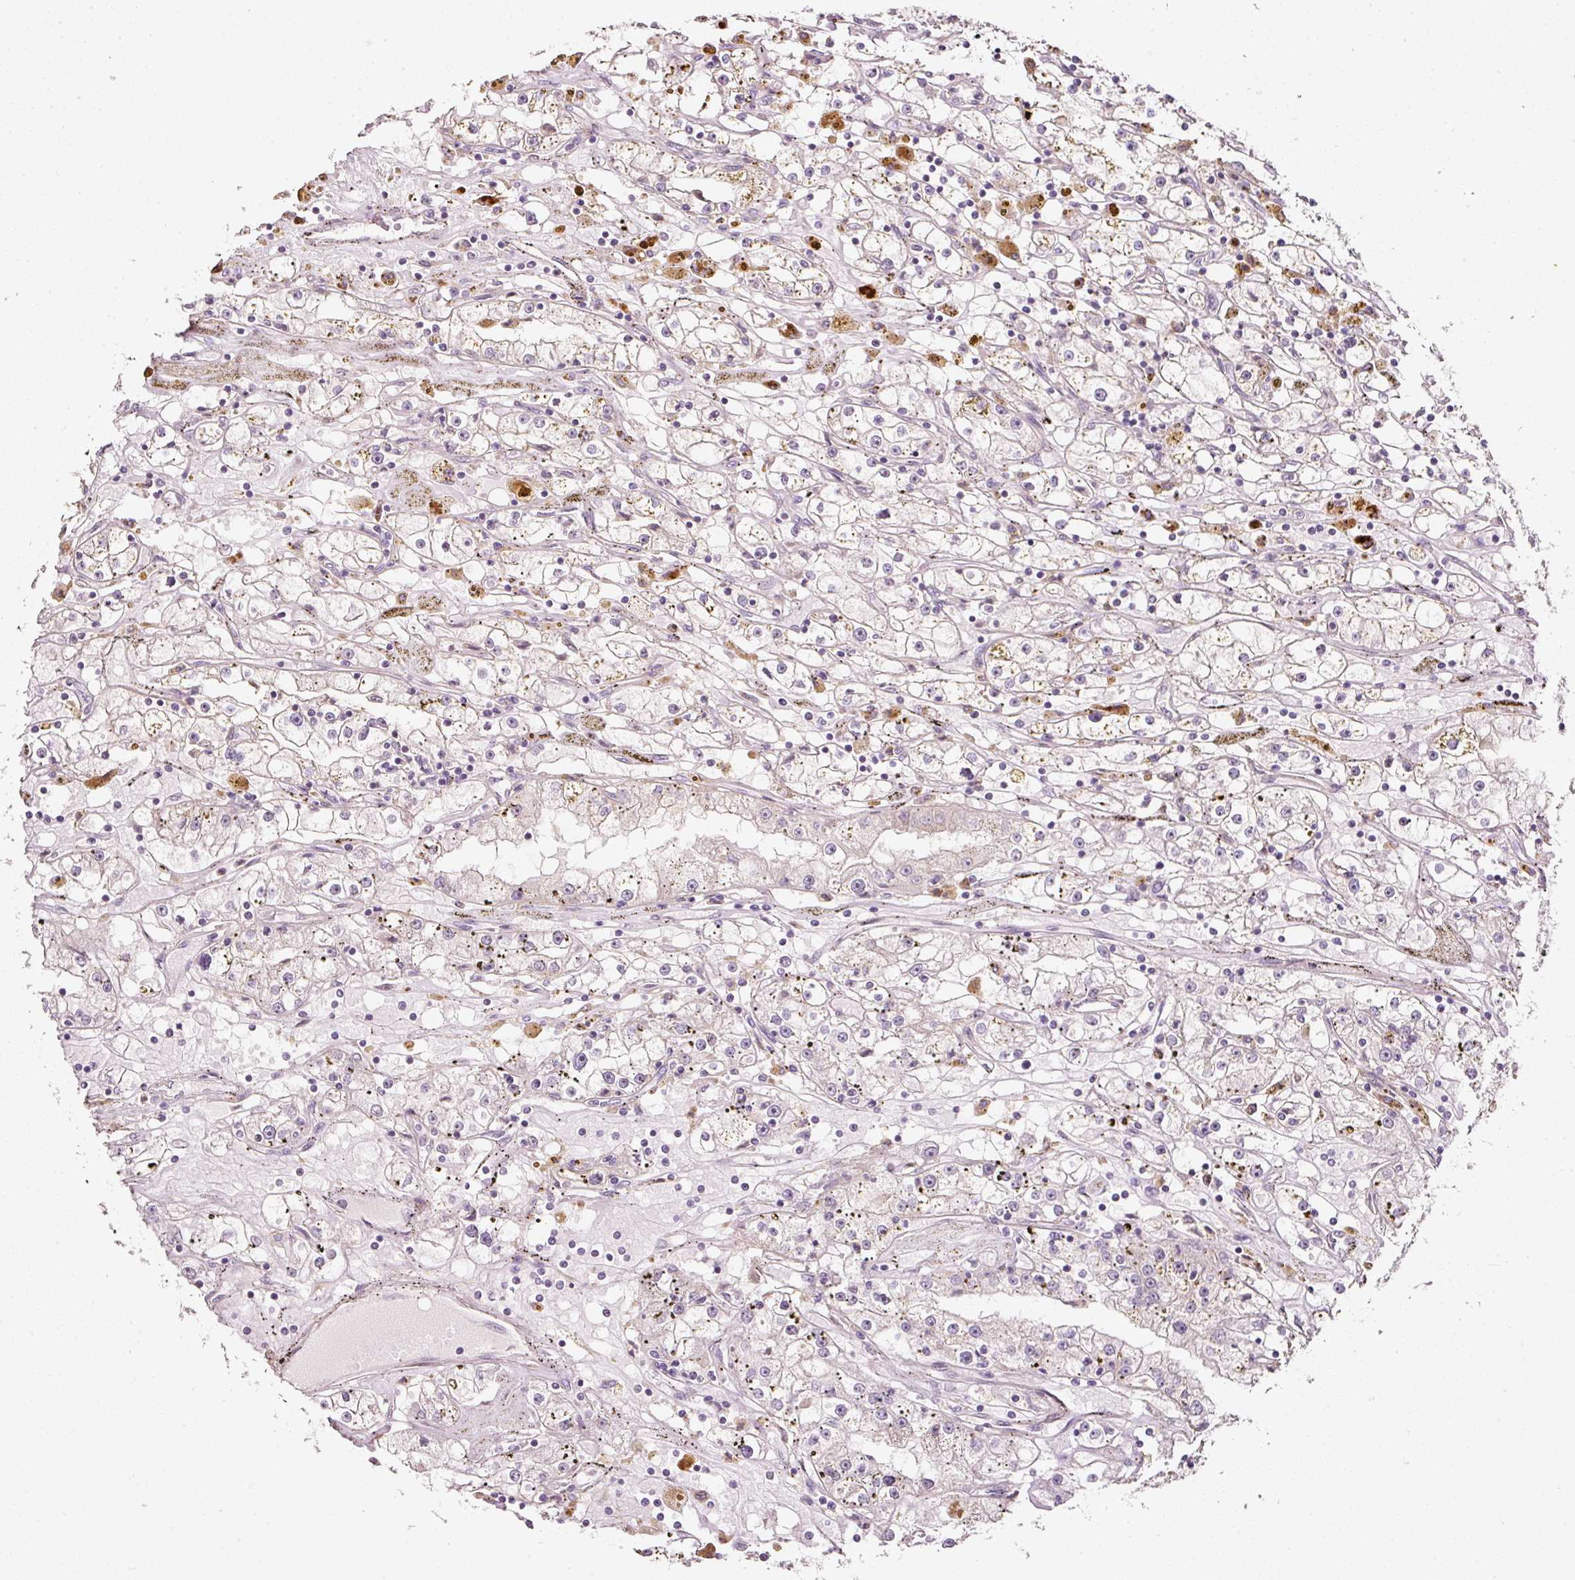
{"staining": {"intensity": "negative", "quantity": "none", "location": "none"}, "tissue": "renal cancer", "cell_type": "Tumor cells", "image_type": "cancer", "snomed": [{"axis": "morphology", "description": "Adenocarcinoma, NOS"}, {"axis": "topography", "description": "Kidney"}], "caption": "This is a photomicrograph of immunohistochemistry staining of renal cancer, which shows no expression in tumor cells. Nuclei are stained in blue.", "gene": "TIRAP", "patient": {"sex": "male", "age": 56}}